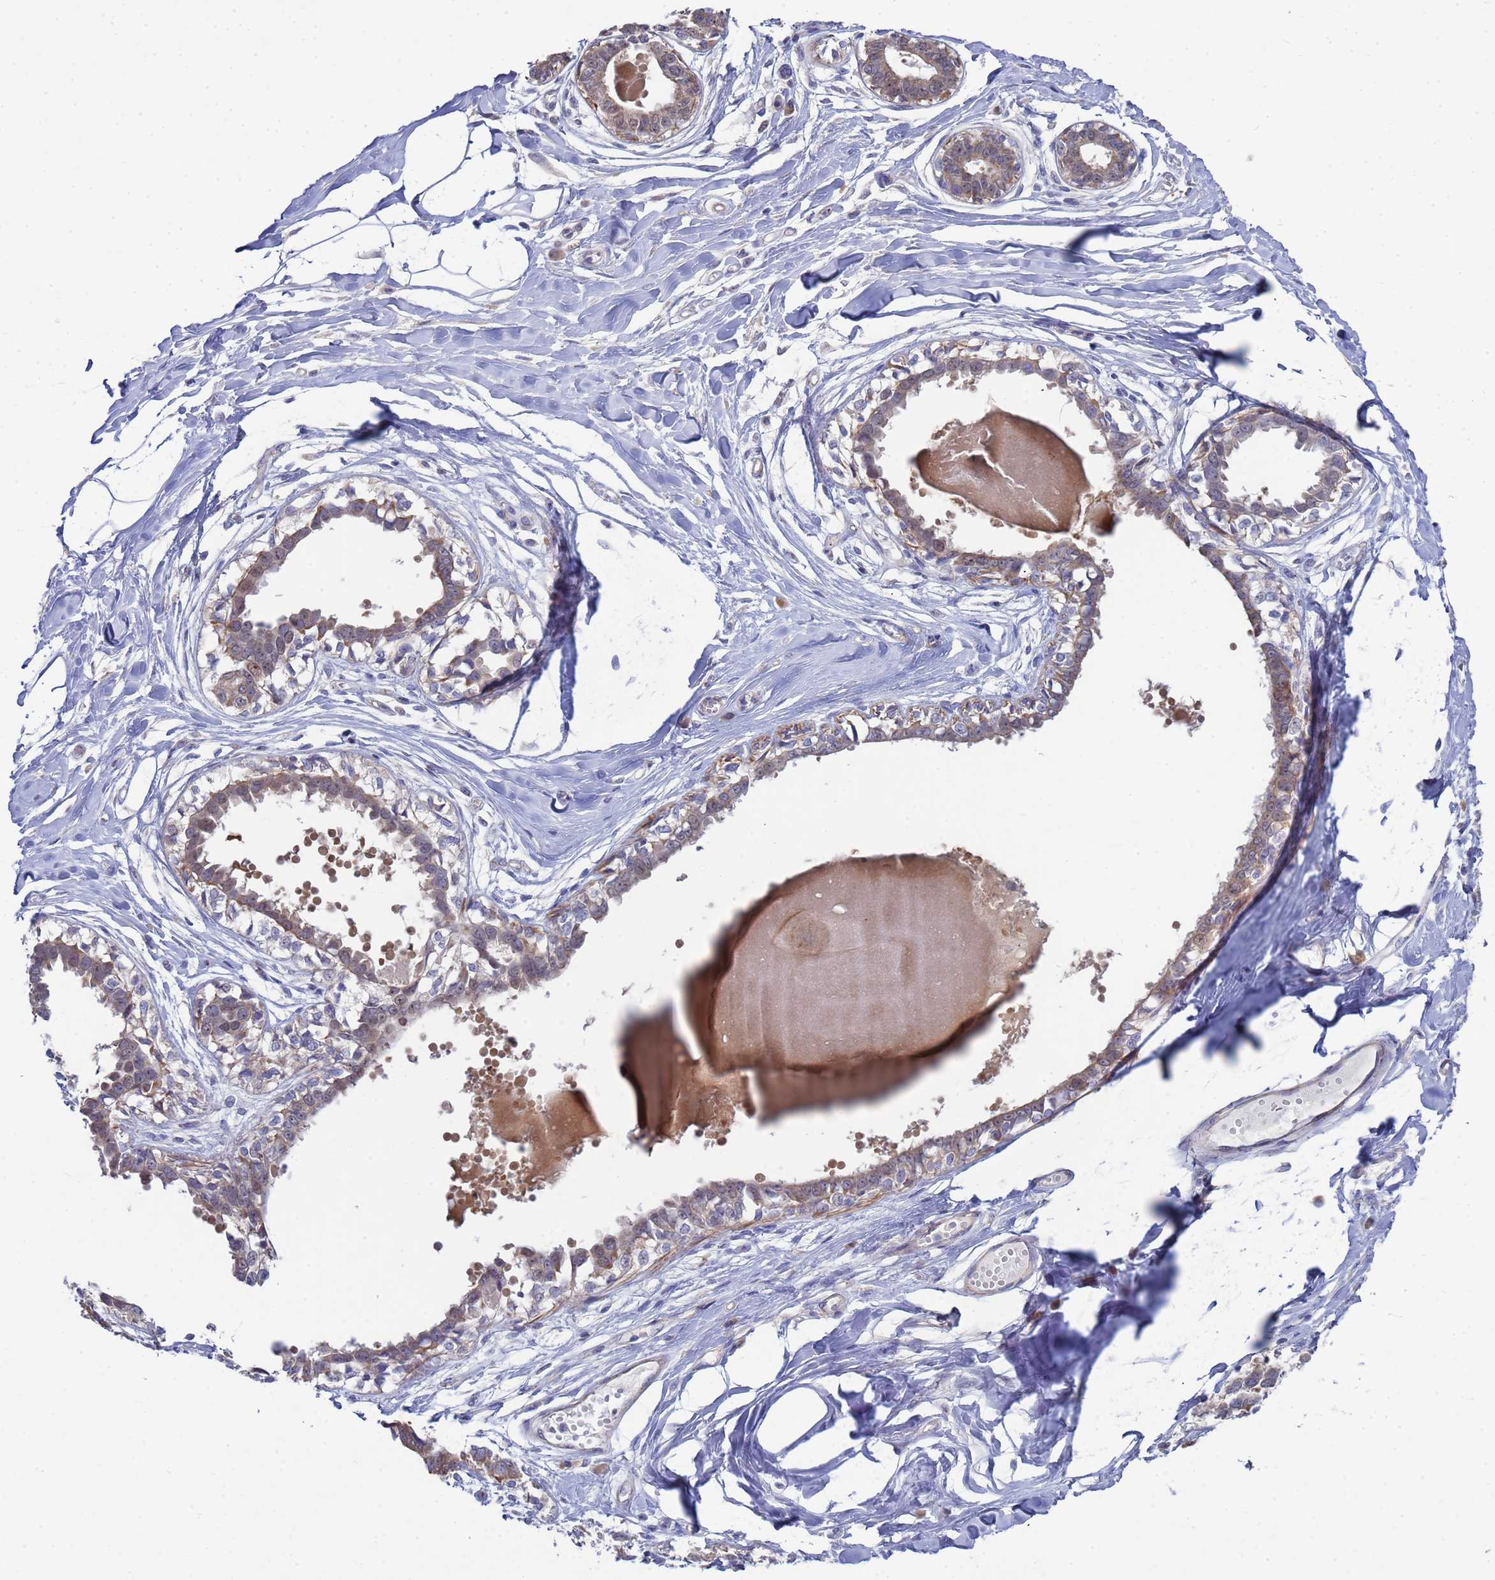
{"staining": {"intensity": "negative", "quantity": "none", "location": "none"}, "tissue": "breast", "cell_type": "Adipocytes", "image_type": "normal", "snomed": [{"axis": "morphology", "description": "Normal tissue, NOS"}, {"axis": "topography", "description": "Breast"}], "caption": "The image reveals no significant staining in adipocytes of breast. Brightfield microscopy of immunohistochemistry (IHC) stained with DAB (brown) and hematoxylin (blue), captured at high magnification.", "gene": "ENOSF1", "patient": {"sex": "female", "age": 45}}